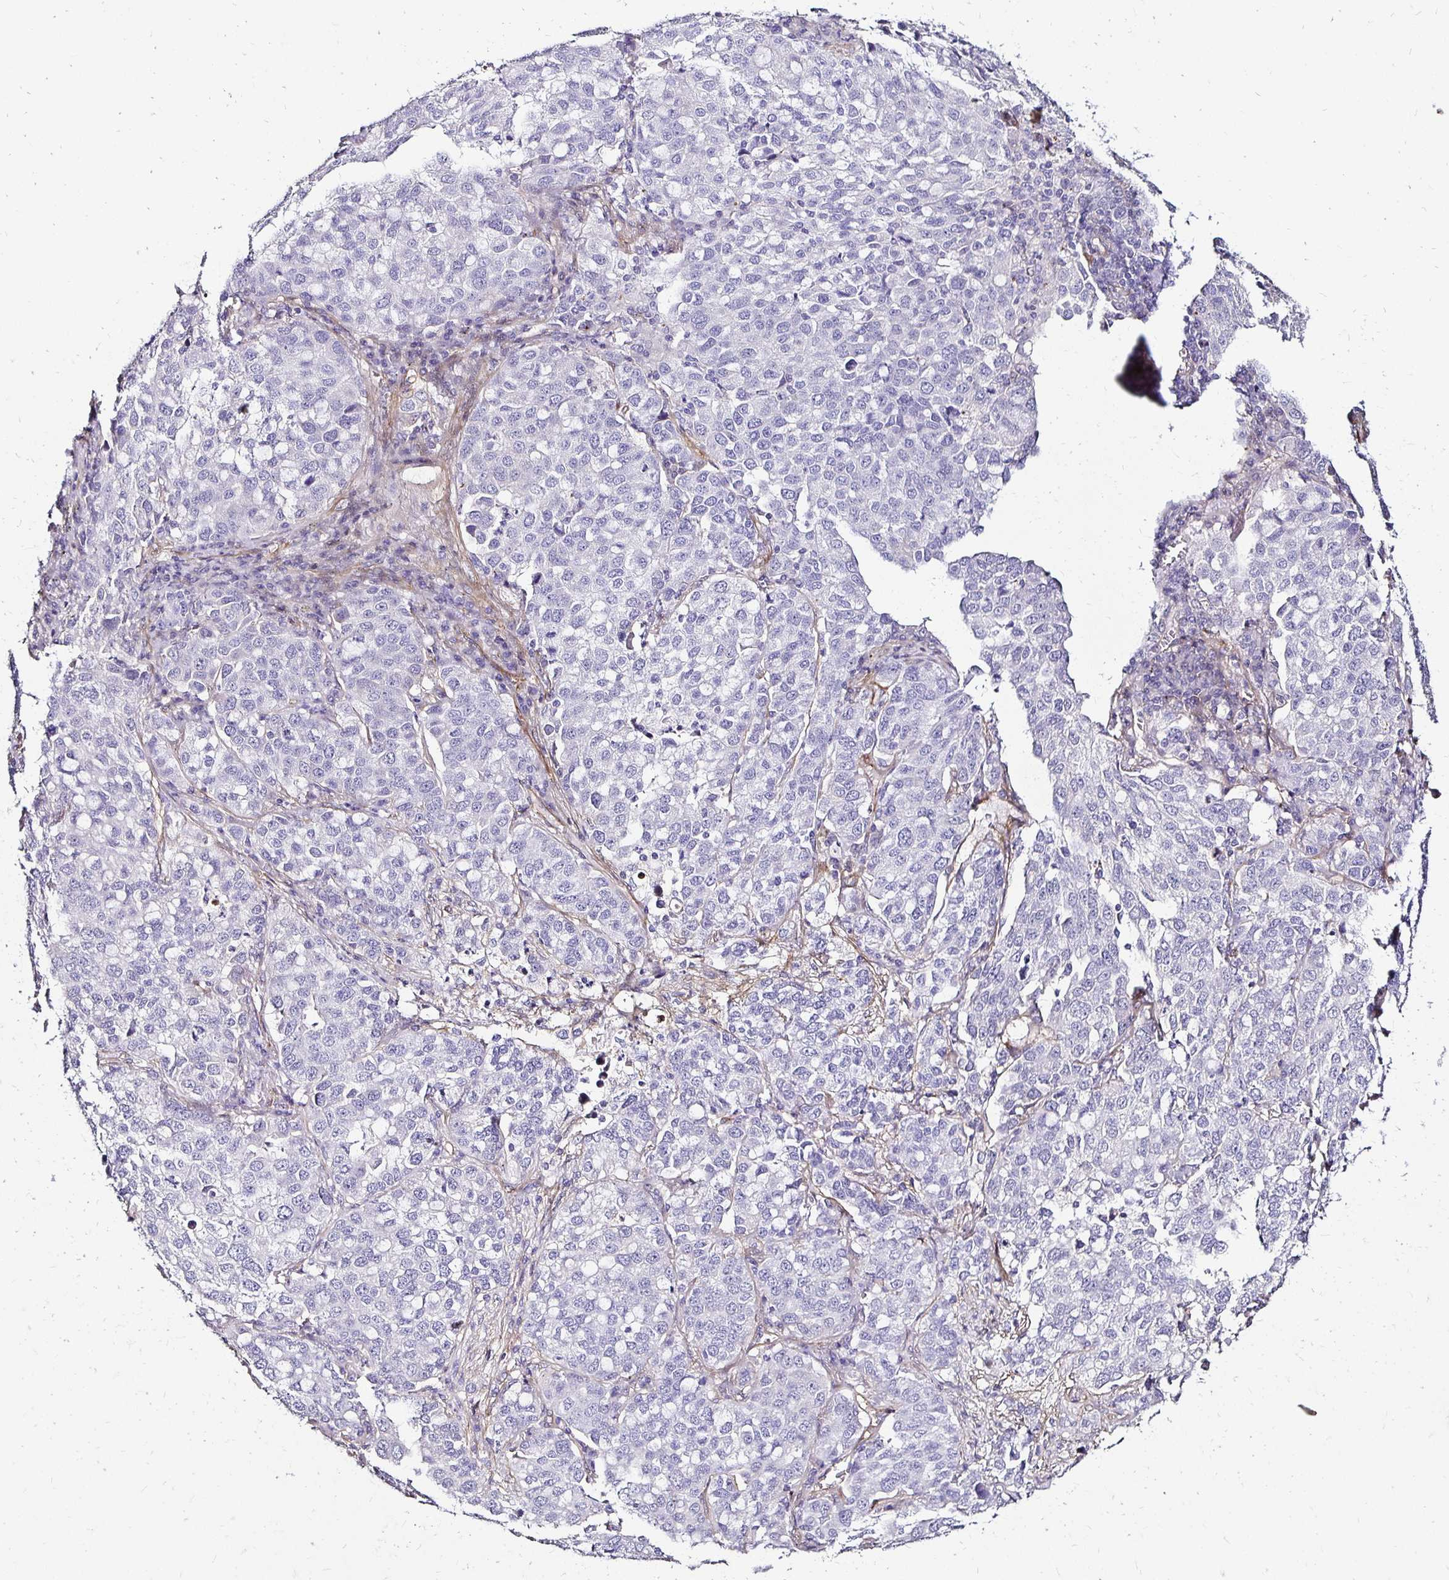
{"staining": {"intensity": "negative", "quantity": "none", "location": "none"}, "tissue": "lung cancer", "cell_type": "Tumor cells", "image_type": "cancer", "snomed": [{"axis": "morphology", "description": "Adenocarcinoma, NOS"}, {"axis": "morphology", "description": "Adenocarcinoma, metastatic, NOS"}, {"axis": "topography", "description": "Lymph node"}, {"axis": "topography", "description": "Lung"}], "caption": "IHC image of human metastatic adenocarcinoma (lung) stained for a protein (brown), which shows no positivity in tumor cells.", "gene": "ITGB1", "patient": {"sex": "female", "age": 65}}